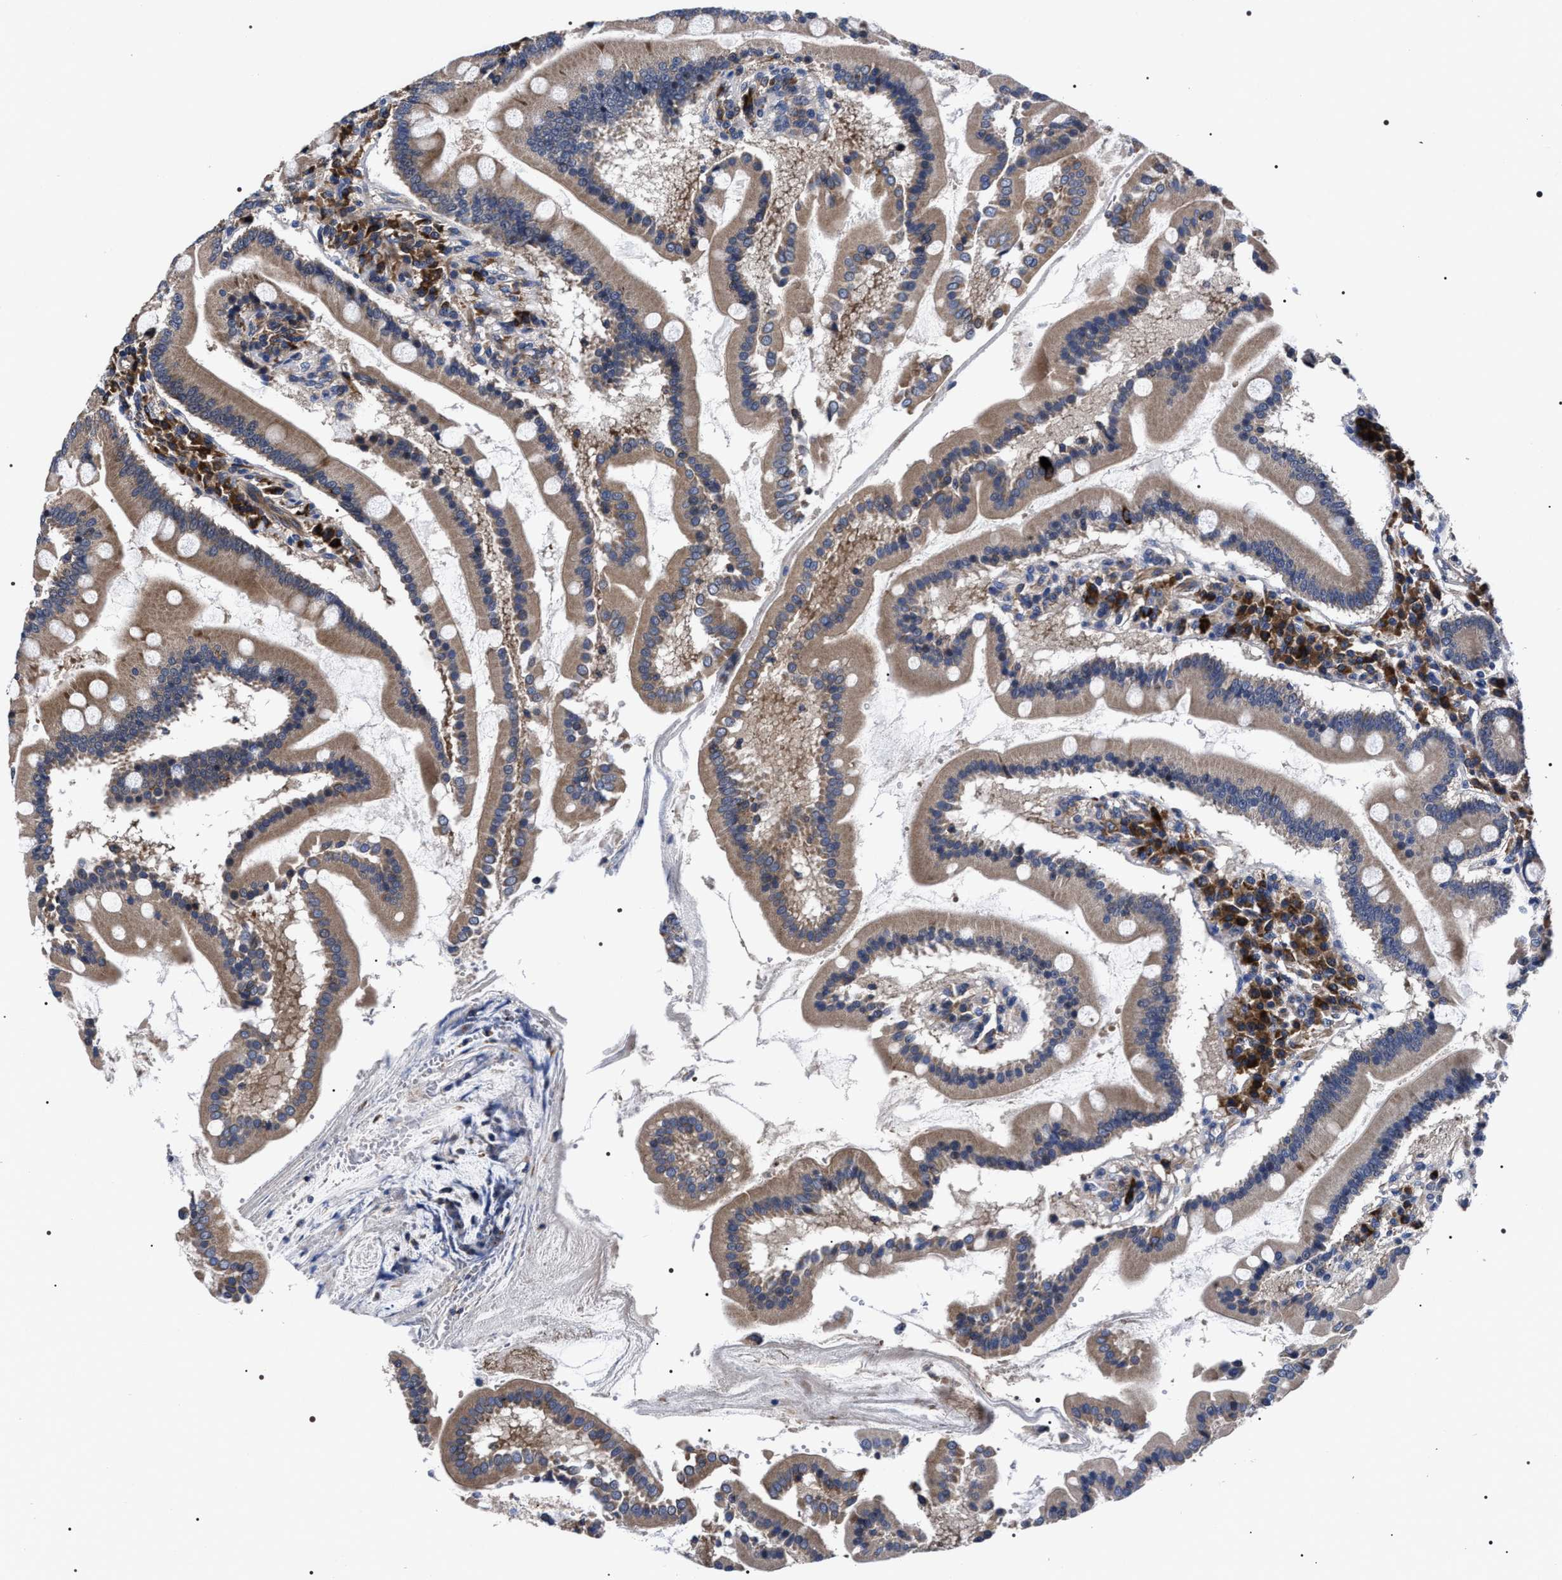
{"staining": {"intensity": "strong", "quantity": "25%-75%", "location": "cytoplasmic/membranous"}, "tissue": "duodenum", "cell_type": "Glandular cells", "image_type": "normal", "snomed": [{"axis": "morphology", "description": "Normal tissue, NOS"}, {"axis": "topography", "description": "Duodenum"}], "caption": "Strong cytoplasmic/membranous expression for a protein is seen in about 25%-75% of glandular cells of benign duodenum using immunohistochemistry.", "gene": "MIS18A", "patient": {"sex": "male", "age": 50}}